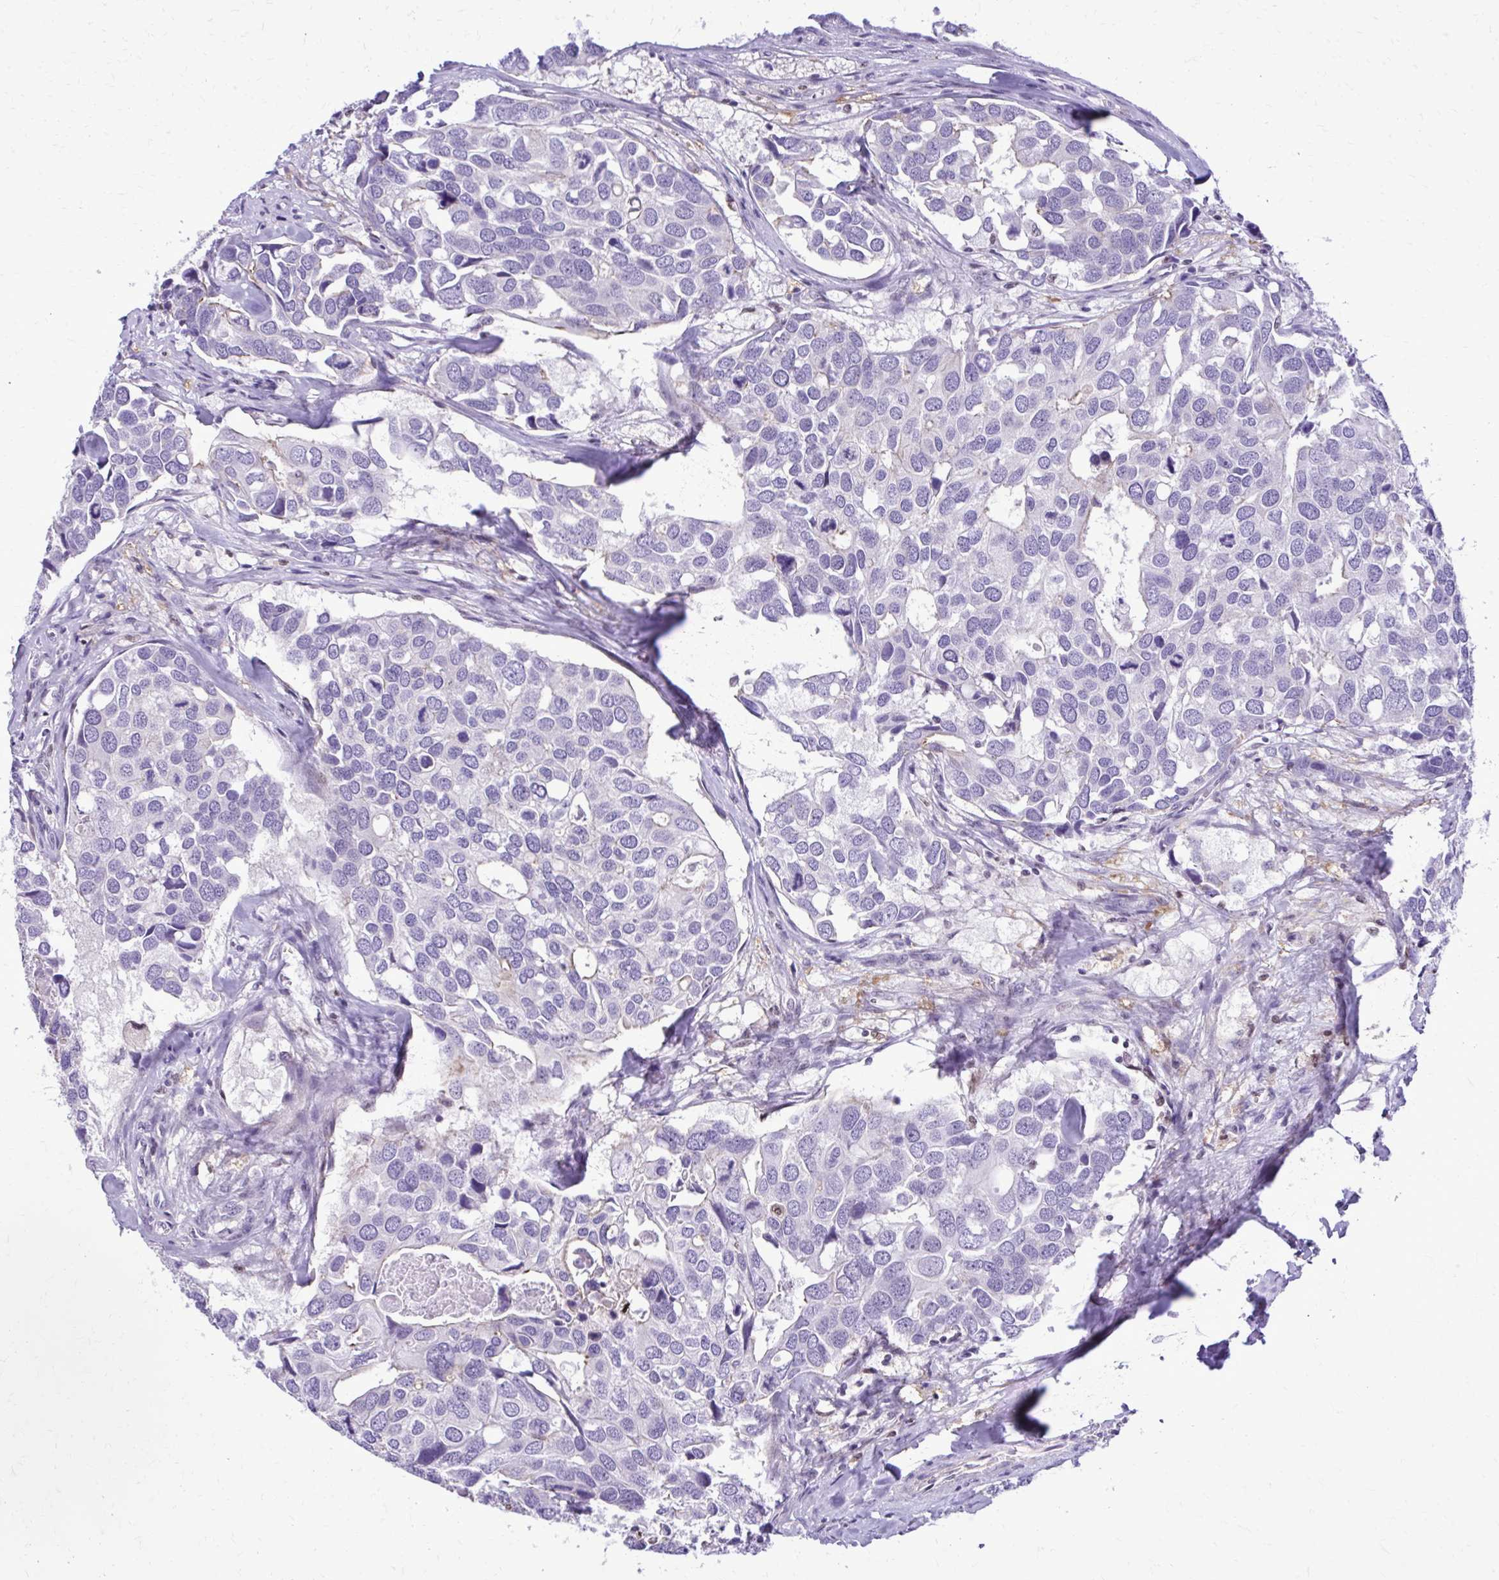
{"staining": {"intensity": "negative", "quantity": "none", "location": "none"}, "tissue": "breast cancer", "cell_type": "Tumor cells", "image_type": "cancer", "snomed": [{"axis": "morphology", "description": "Duct carcinoma"}, {"axis": "topography", "description": "Breast"}], "caption": "Immunohistochemical staining of breast cancer (infiltrating ductal carcinoma) displays no significant staining in tumor cells.", "gene": "RASL11B", "patient": {"sex": "female", "age": 83}}